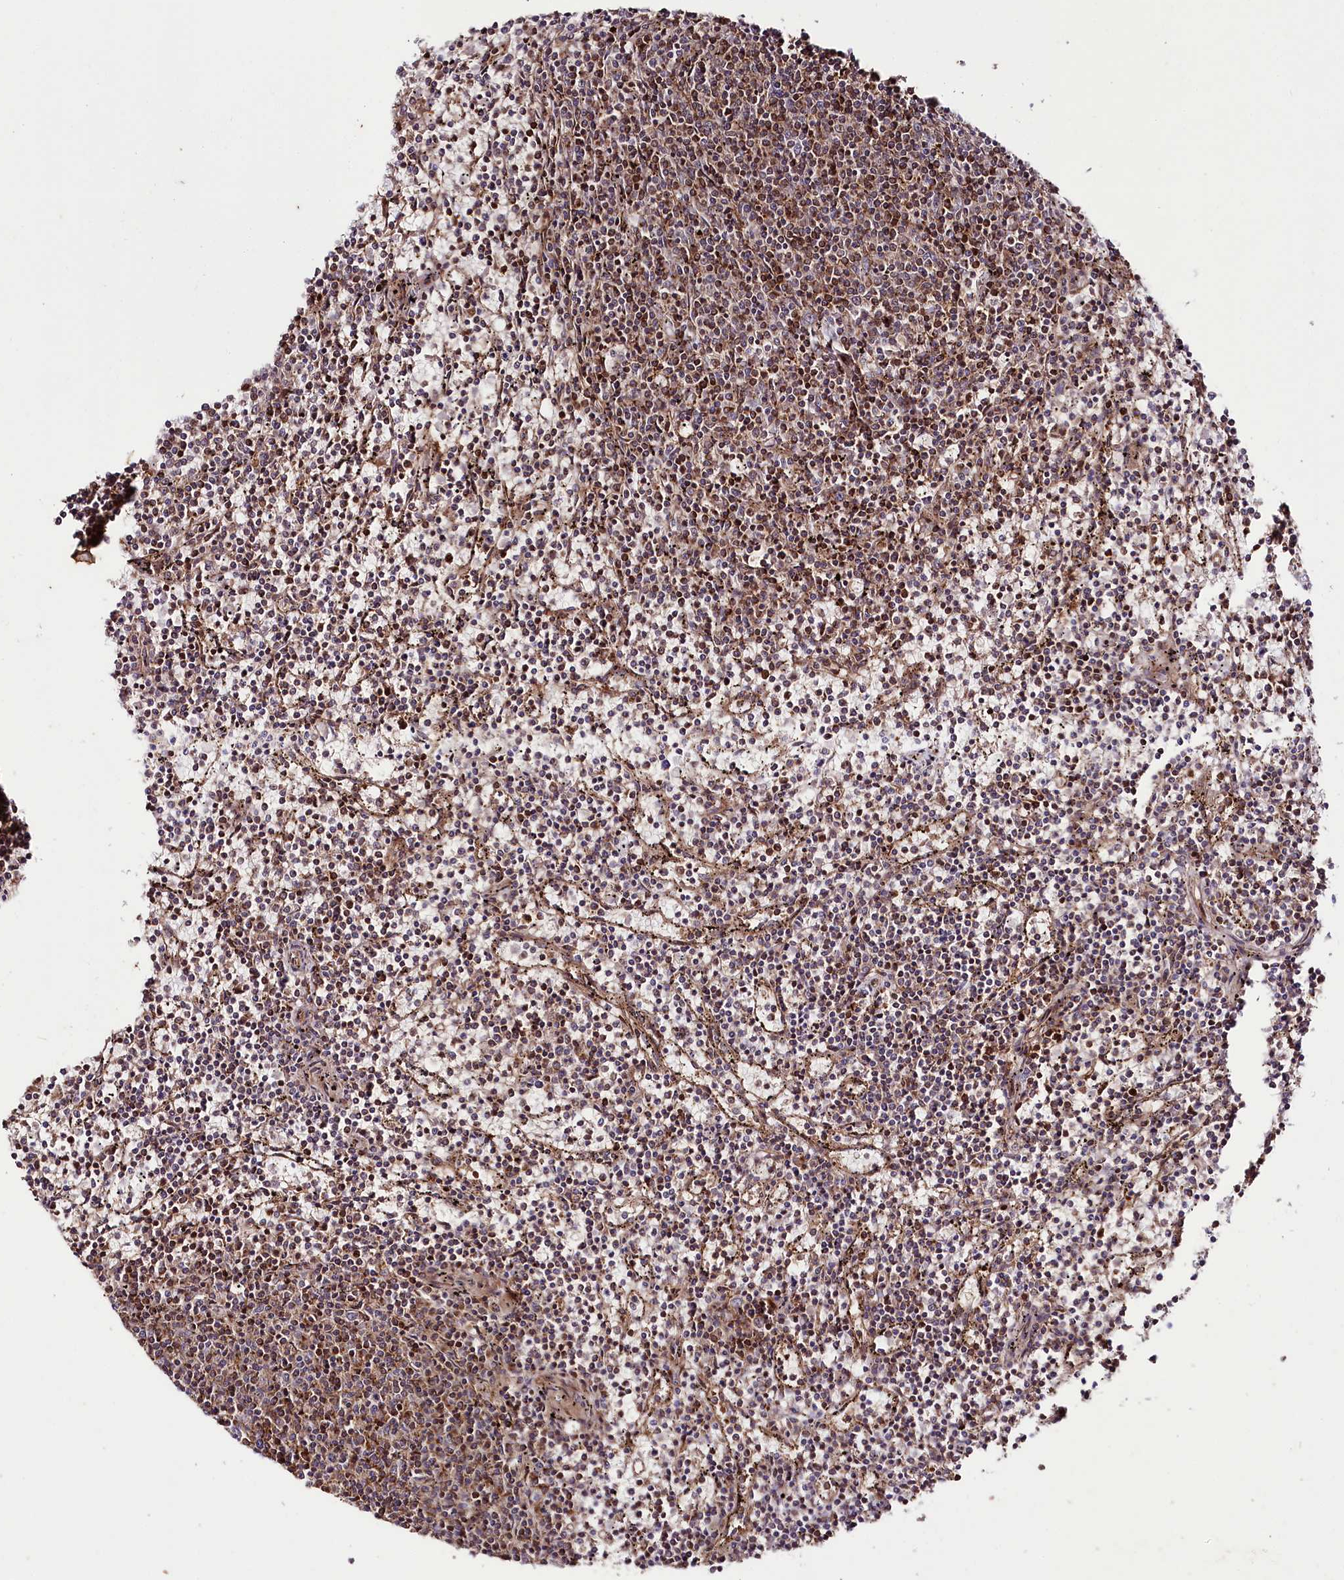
{"staining": {"intensity": "weak", "quantity": "25%-75%", "location": "cytoplasmic/membranous"}, "tissue": "lymphoma", "cell_type": "Tumor cells", "image_type": "cancer", "snomed": [{"axis": "morphology", "description": "Malignant lymphoma, non-Hodgkin's type, Low grade"}, {"axis": "topography", "description": "Spleen"}], "caption": "DAB (3,3'-diaminobenzidine) immunohistochemical staining of human lymphoma displays weak cytoplasmic/membranous protein positivity in about 25%-75% of tumor cells. (Brightfield microscopy of DAB IHC at high magnification).", "gene": "PHLDB1", "patient": {"sex": "female", "age": 50}}